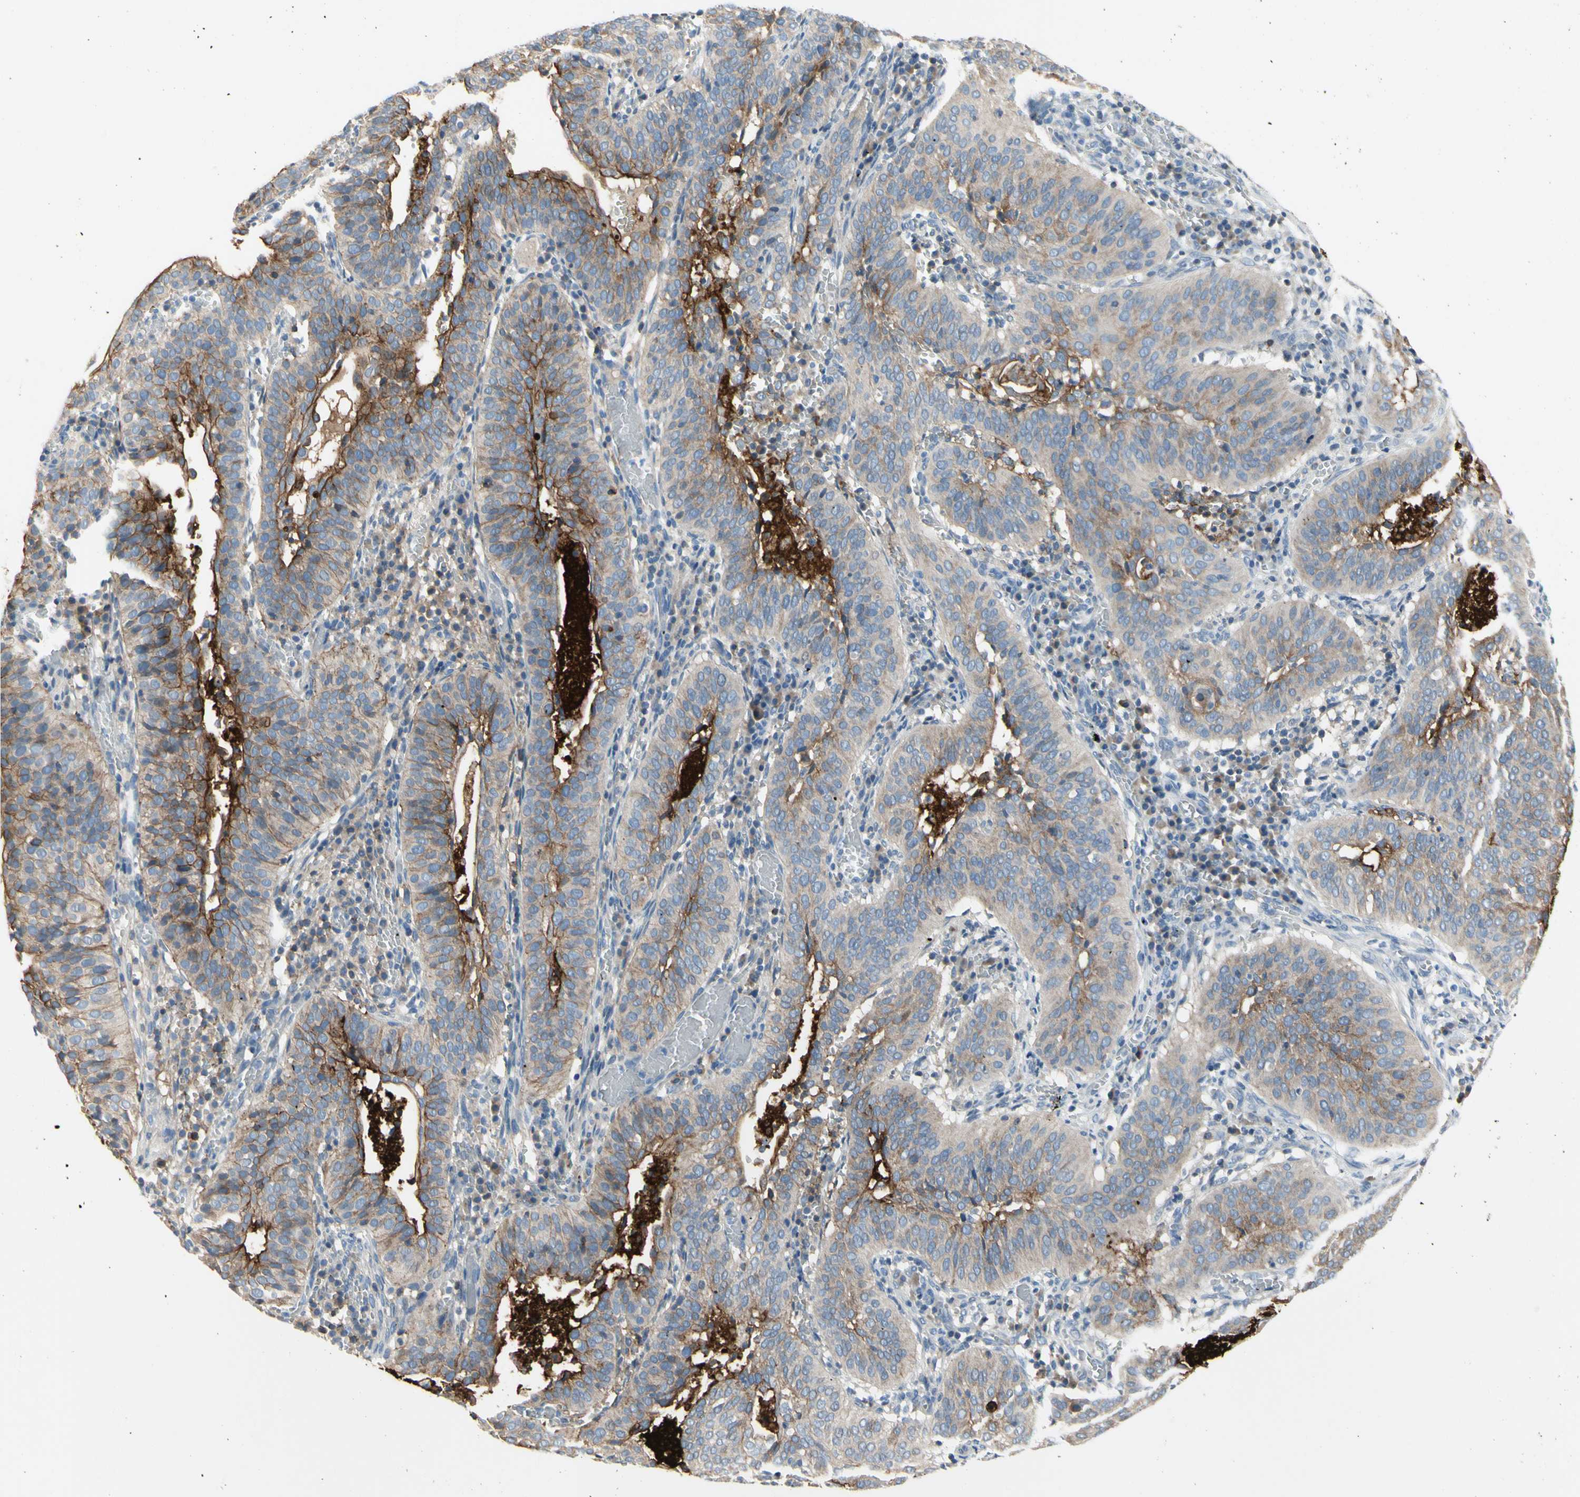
{"staining": {"intensity": "weak", "quantity": ">75%", "location": "cytoplasmic/membranous"}, "tissue": "cervical cancer", "cell_type": "Tumor cells", "image_type": "cancer", "snomed": [{"axis": "morphology", "description": "Squamous cell carcinoma, NOS"}, {"axis": "topography", "description": "Cervix"}], "caption": "Cervical squamous cell carcinoma stained for a protein (brown) displays weak cytoplasmic/membranous positive expression in about >75% of tumor cells.", "gene": "MUC1", "patient": {"sex": "female", "age": 39}}